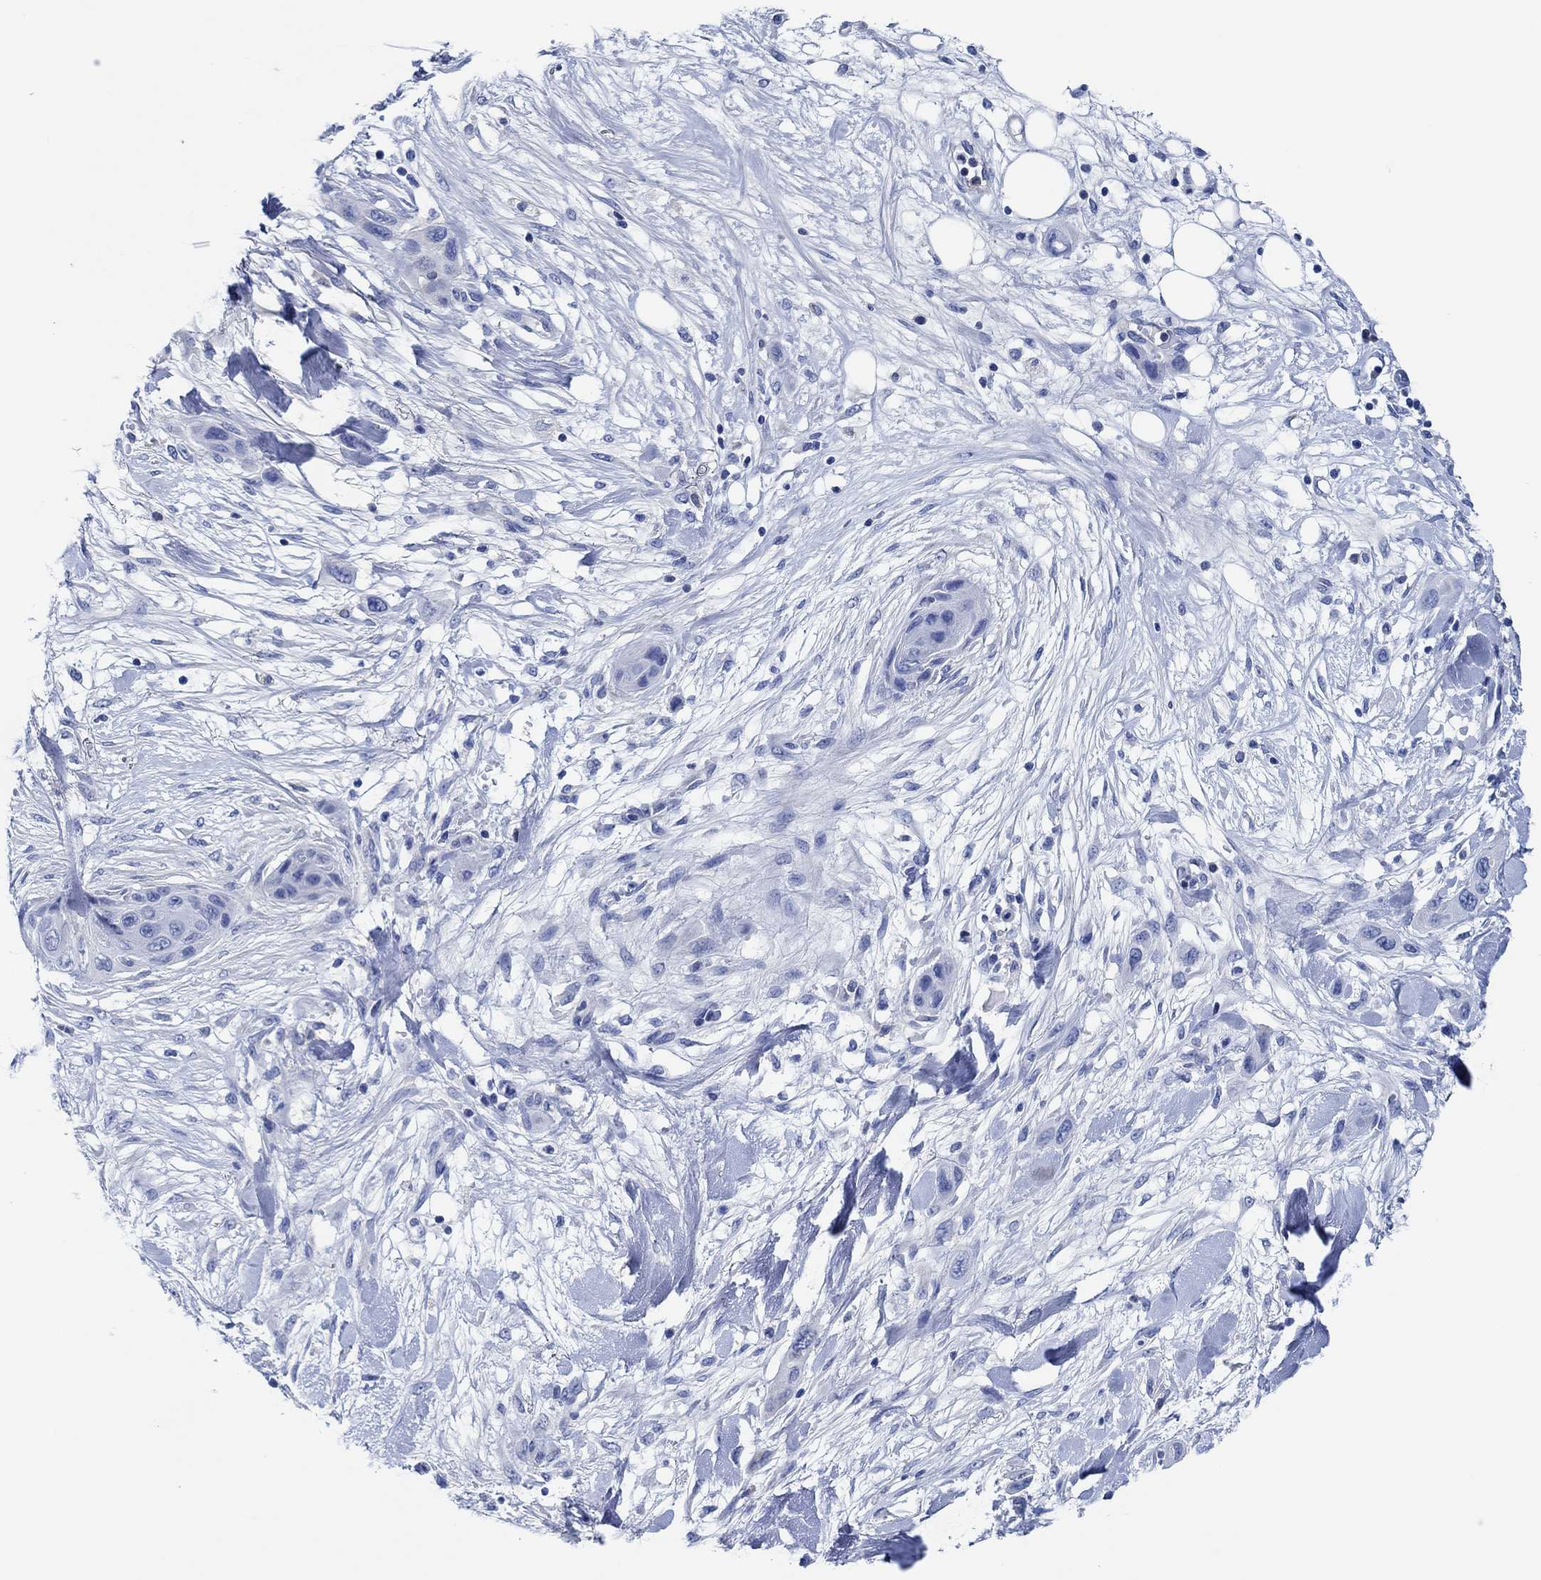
{"staining": {"intensity": "negative", "quantity": "none", "location": "none"}, "tissue": "skin cancer", "cell_type": "Tumor cells", "image_type": "cancer", "snomed": [{"axis": "morphology", "description": "Squamous cell carcinoma, NOS"}, {"axis": "topography", "description": "Skin"}], "caption": "A photomicrograph of human skin cancer (squamous cell carcinoma) is negative for staining in tumor cells. (DAB (3,3'-diaminobenzidine) IHC, high magnification).", "gene": "CPNE6", "patient": {"sex": "male", "age": 79}}